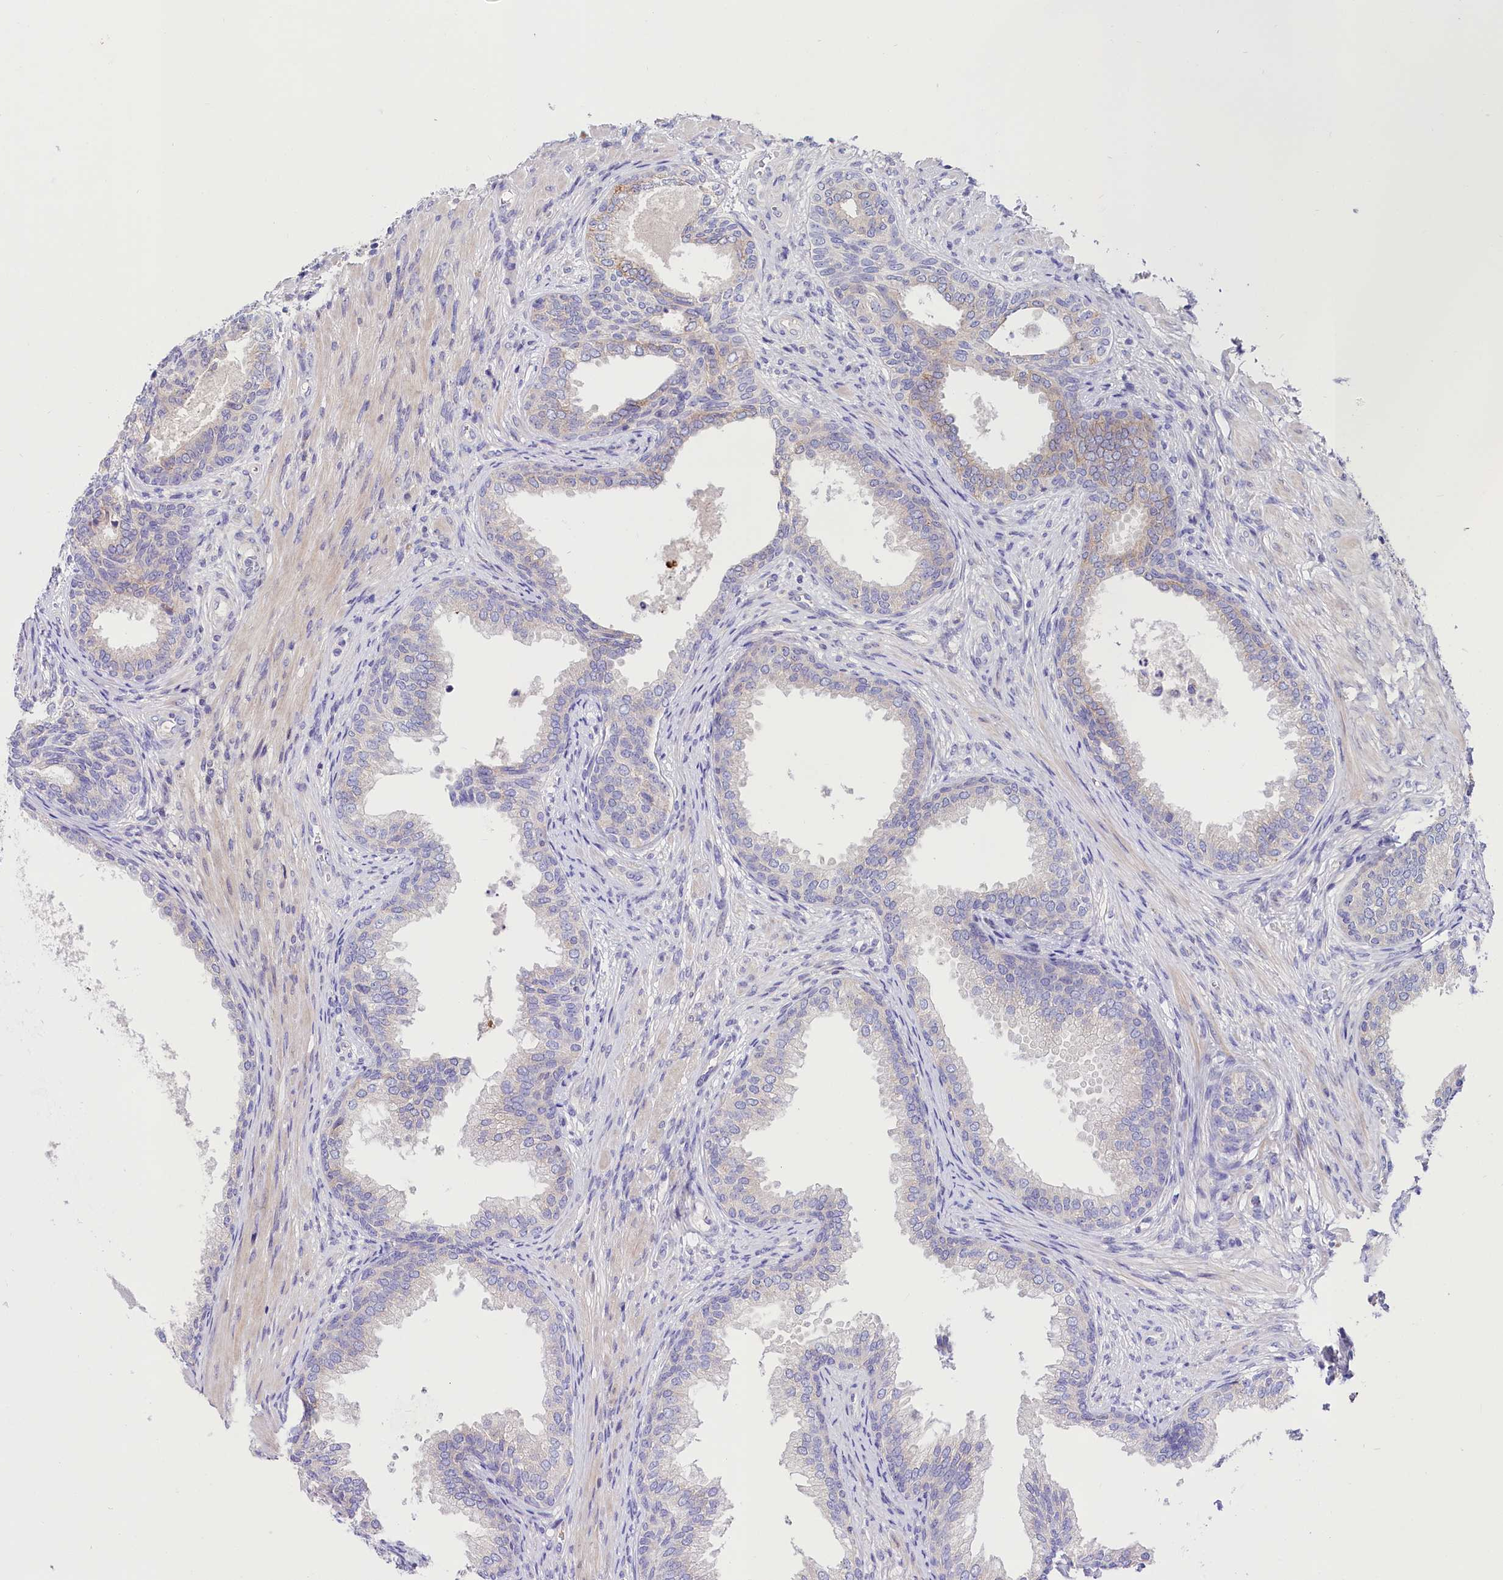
{"staining": {"intensity": "negative", "quantity": "none", "location": "none"}, "tissue": "prostate", "cell_type": "Glandular cells", "image_type": "normal", "snomed": [{"axis": "morphology", "description": "Normal tissue, NOS"}, {"axis": "topography", "description": "Prostate"}], "caption": "The histopathology image shows no staining of glandular cells in benign prostate. The staining was performed using DAB (3,3'-diaminobenzidine) to visualize the protein expression in brown, while the nuclei were stained in blue with hematoxylin (Magnification: 20x).", "gene": "ABHD5", "patient": {"sex": "male", "age": 76}}